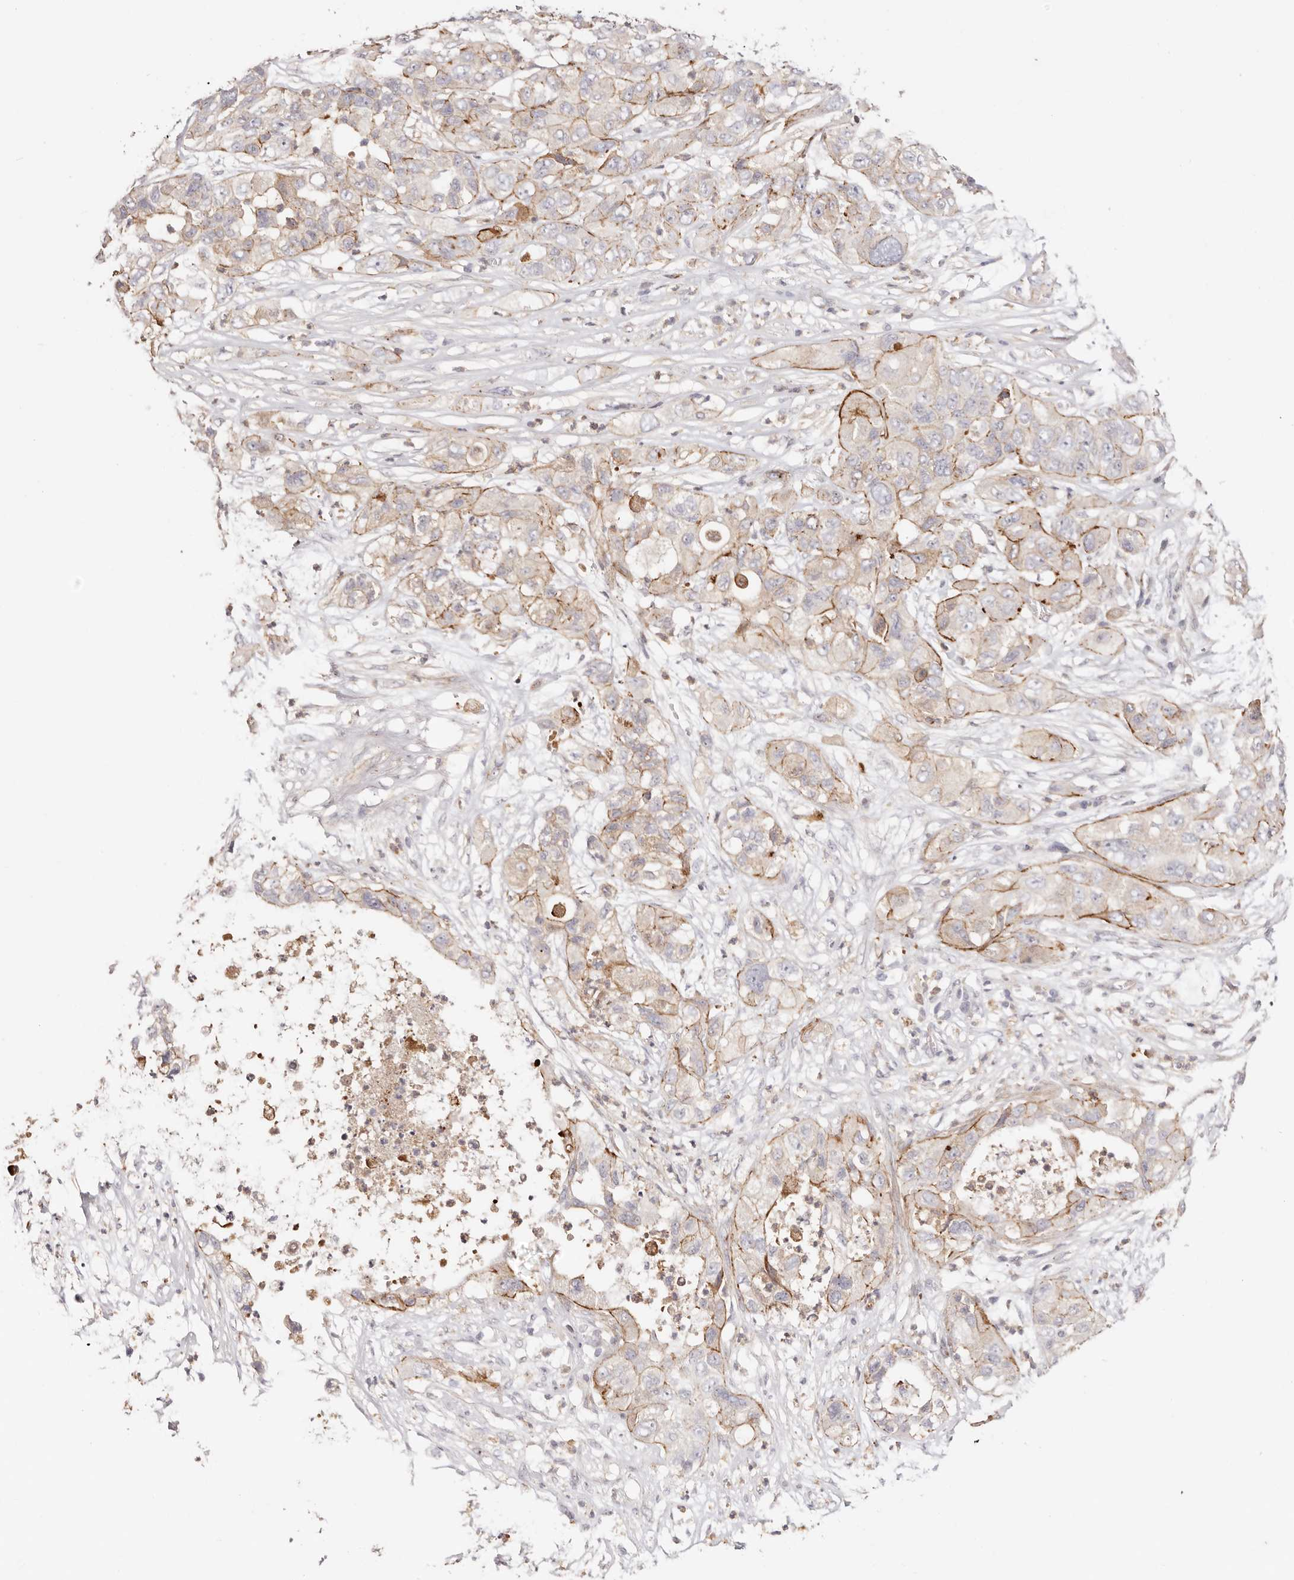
{"staining": {"intensity": "moderate", "quantity": ">75%", "location": "cytoplasmic/membranous"}, "tissue": "pancreatic cancer", "cell_type": "Tumor cells", "image_type": "cancer", "snomed": [{"axis": "morphology", "description": "Adenocarcinoma, NOS"}, {"axis": "topography", "description": "Pancreas"}], "caption": "Immunohistochemical staining of human pancreatic cancer (adenocarcinoma) demonstrates moderate cytoplasmic/membranous protein expression in approximately >75% of tumor cells.", "gene": "SLC35B2", "patient": {"sex": "female", "age": 78}}